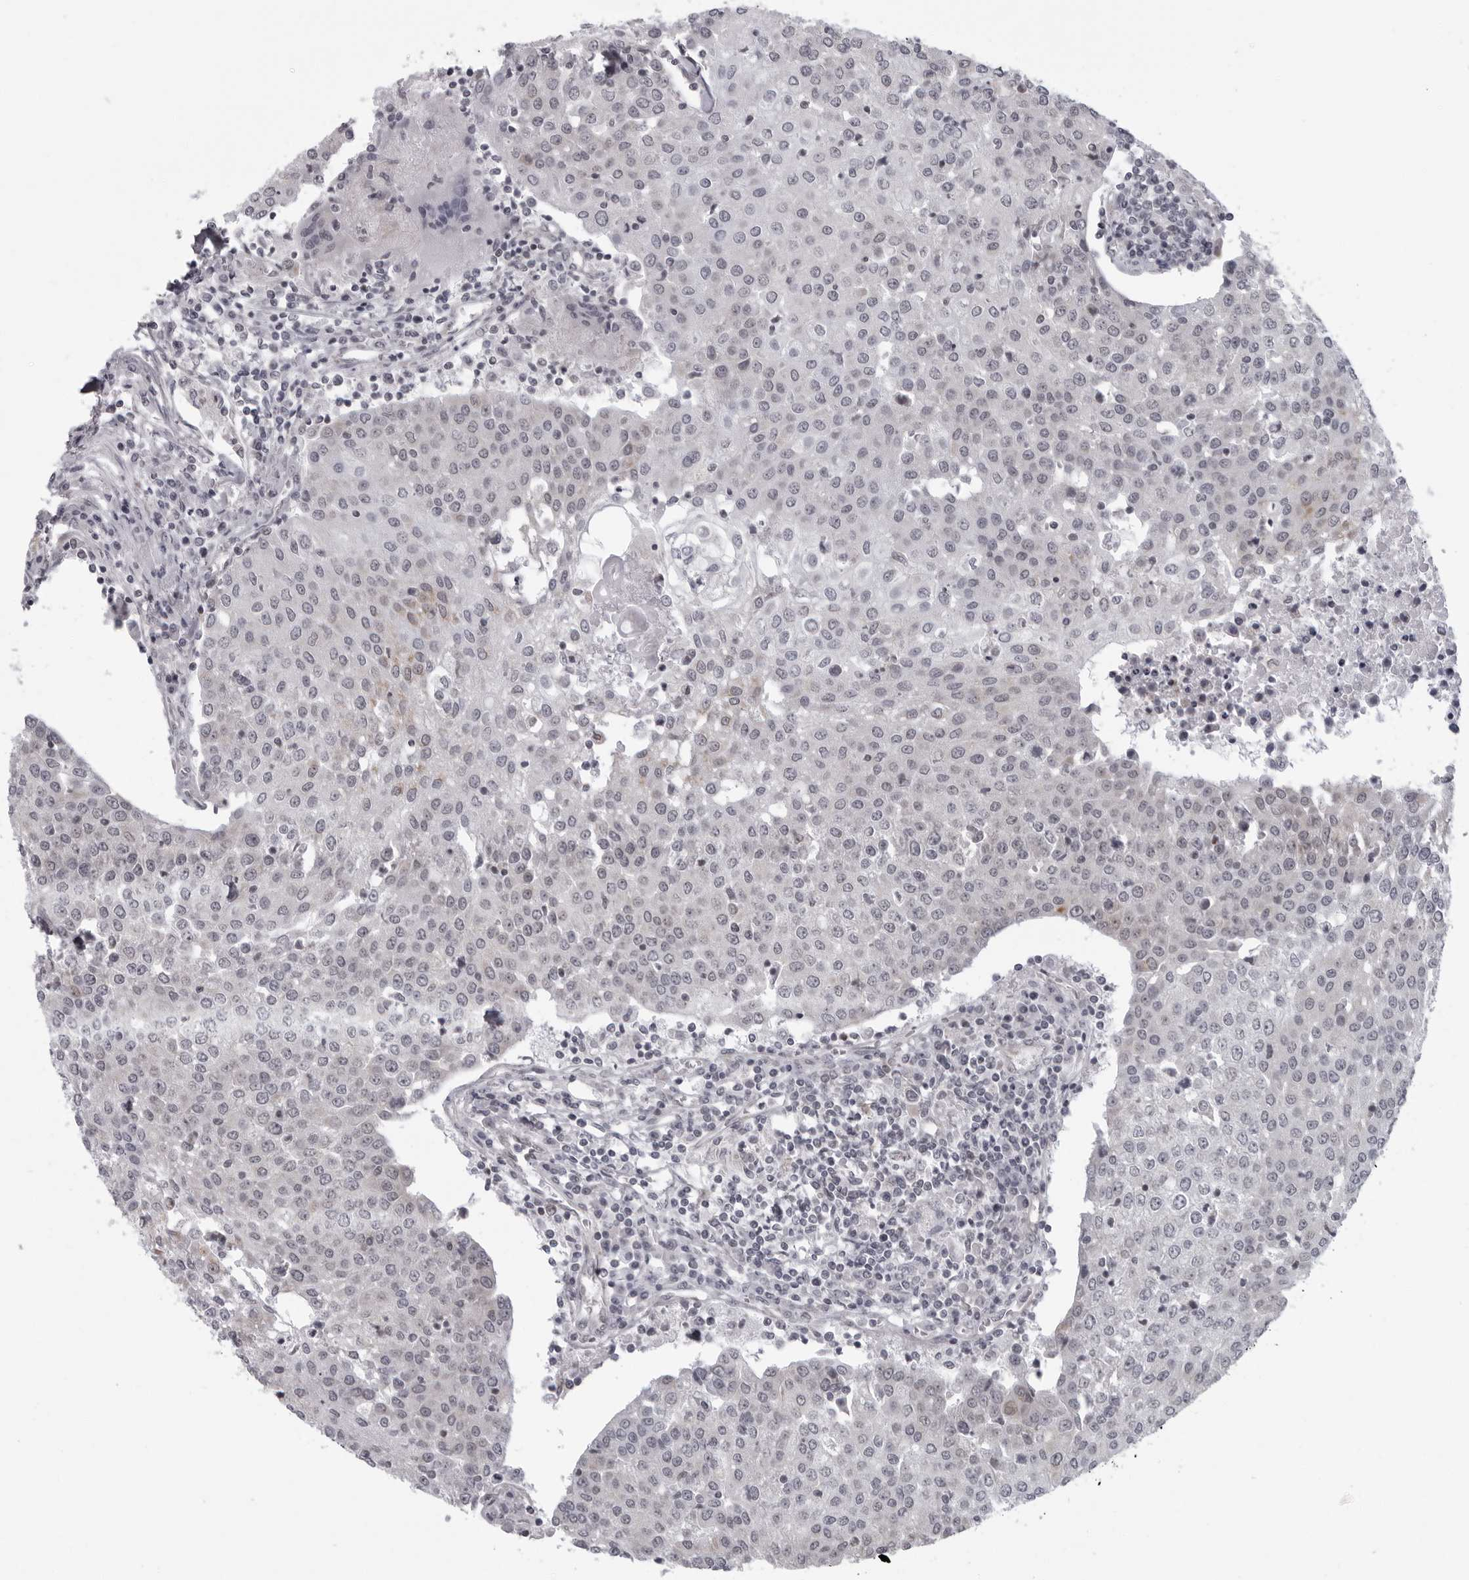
{"staining": {"intensity": "negative", "quantity": "none", "location": "none"}, "tissue": "urothelial cancer", "cell_type": "Tumor cells", "image_type": "cancer", "snomed": [{"axis": "morphology", "description": "Urothelial carcinoma, High grade"}, {"axis": "topography", "description": "Urinary bladder"}], "caption": "Micrograph shows no significant protein staining in tumor cells of urothelial cancer.", "gene": "RTCA", "patient": {"sex": "female", "age": 85}}